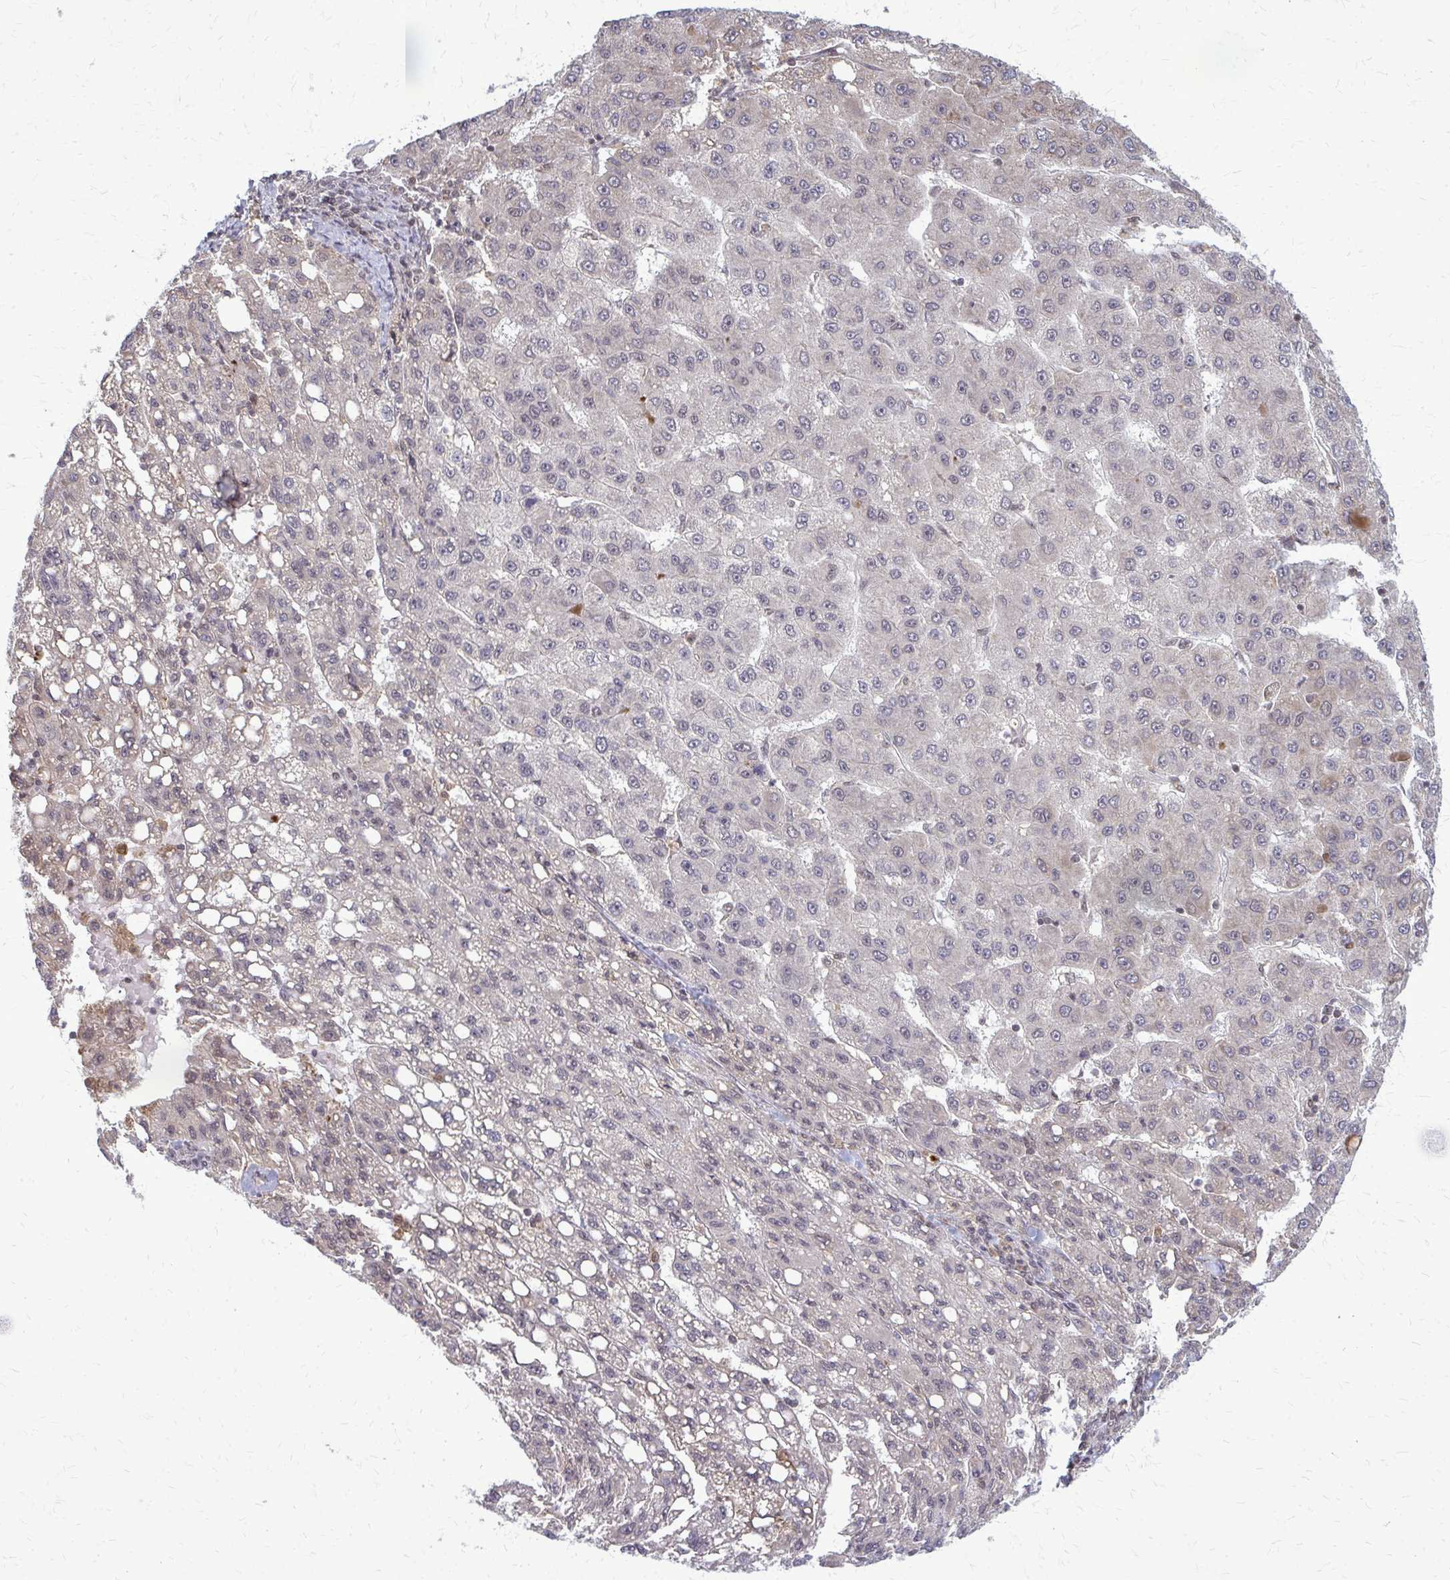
{"staining": {"intensity": "negative", "quantity": "none", "location": "none"}, "tissue": "liver cancer", "cell_type": "Tumor cells", "image_type": "cancer", "snomed": [{"axis": "morphology", "description": "Carcinoma, Hepatocellular, NOS"}, {"axis": "topography", "description": "Liver"}], "caption": "This photomicrograph is of hepatocellular carcinoma (liver) stained with immunohistochemistry (IHC) to label a protein in brown with the nuclei are counter-stained blue. There is no positivity in tumor cells.", "gene": "HDAC3", "patient": {"sex": "female", "age": 82}}